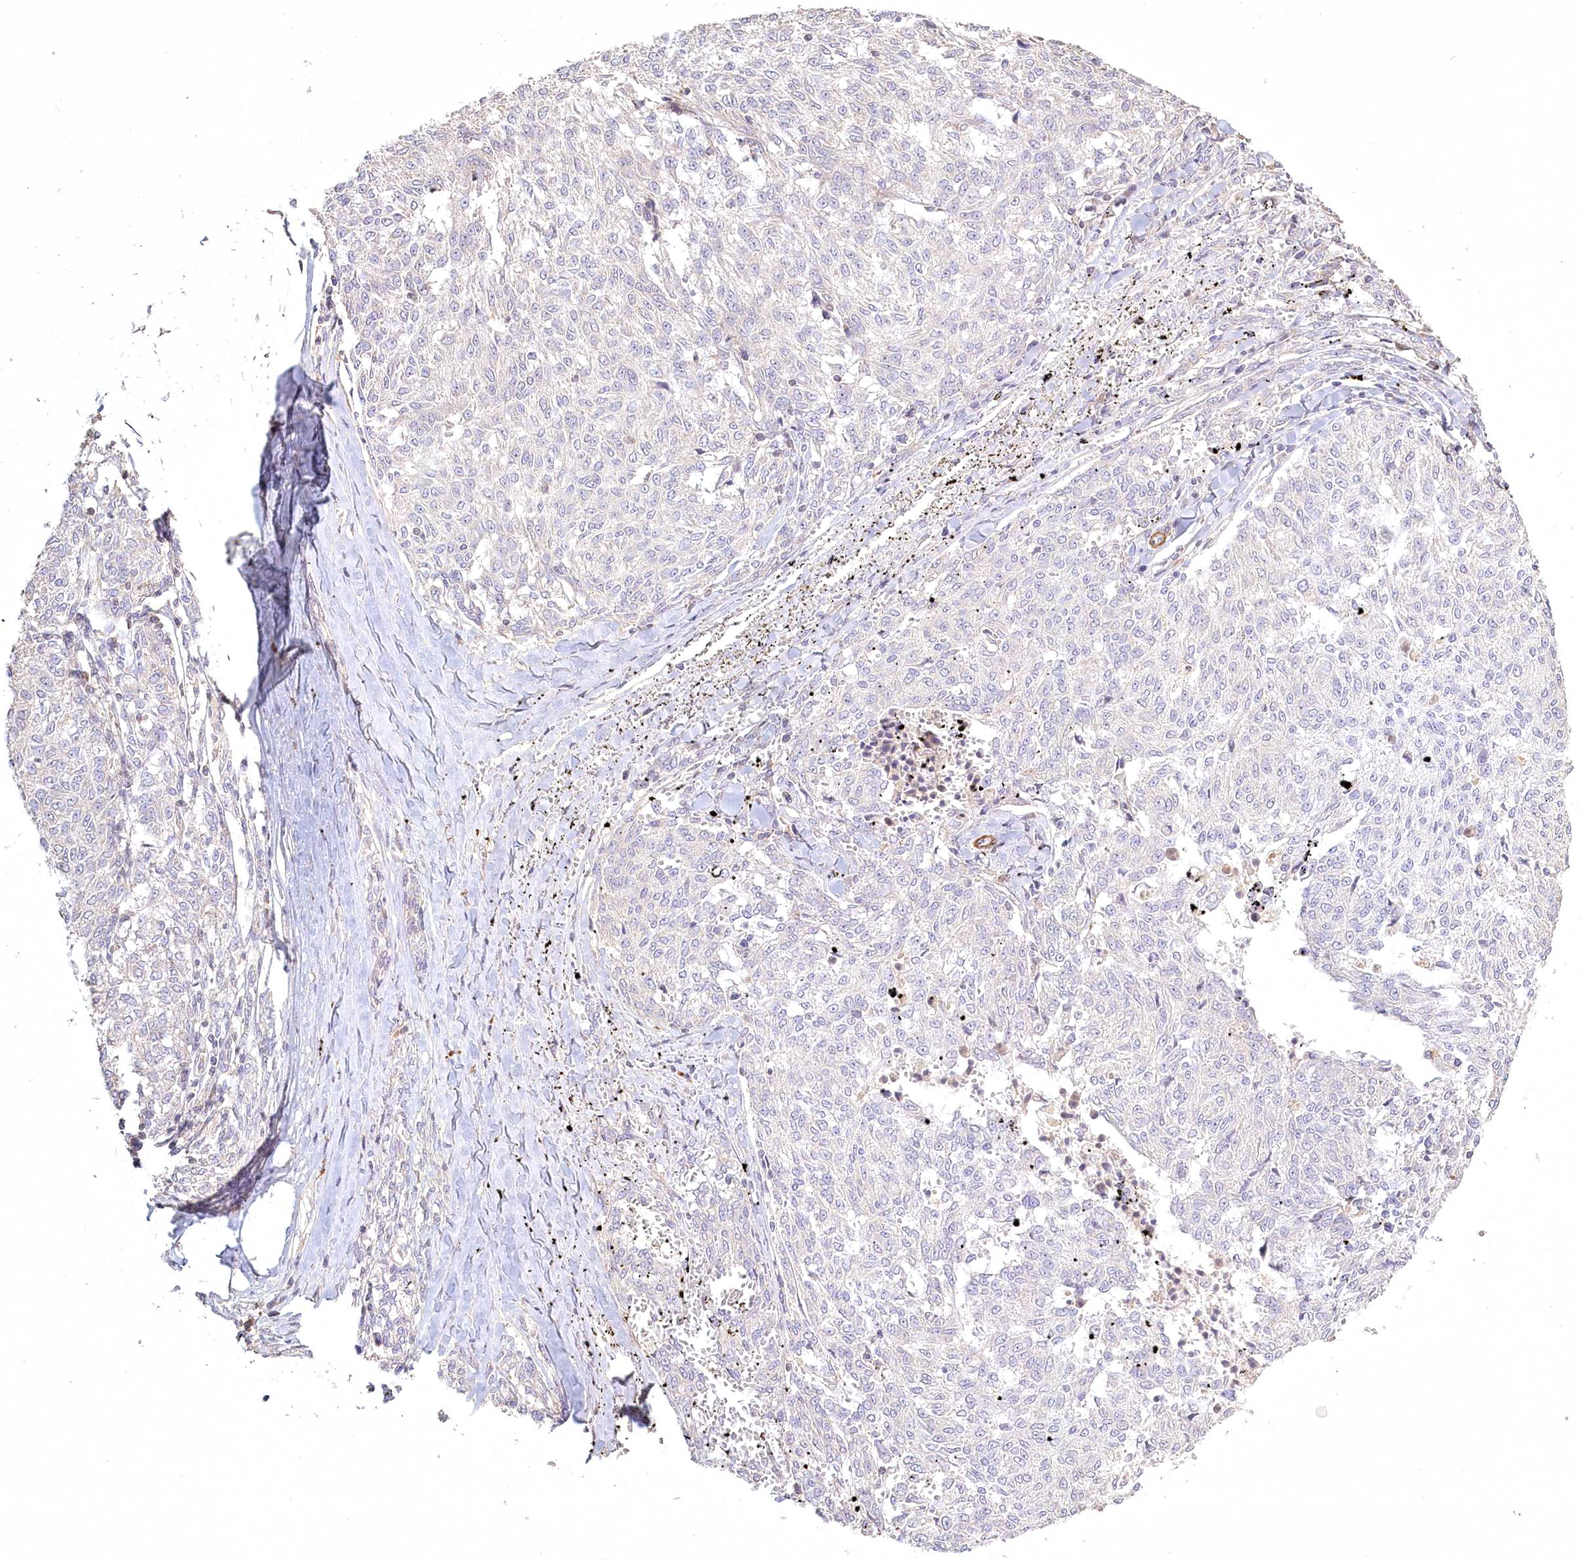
{"staining": {"intensity": "negative", "quantity": "none", "location": "none"}, "tissue": "melanoma", "cell_type": "Tumor cells", "image_type": "cancer", "snomed": [{"axis": "morphology", "description": "Malignant melanoma, NOS"}, {"axis": "topography", "description": "Skin"}], "caption": "IHC of human melanoma reveals no staining in tumor cells.", "gene": "INPP4B", "patient": {"sex": "female", "age": 72}}